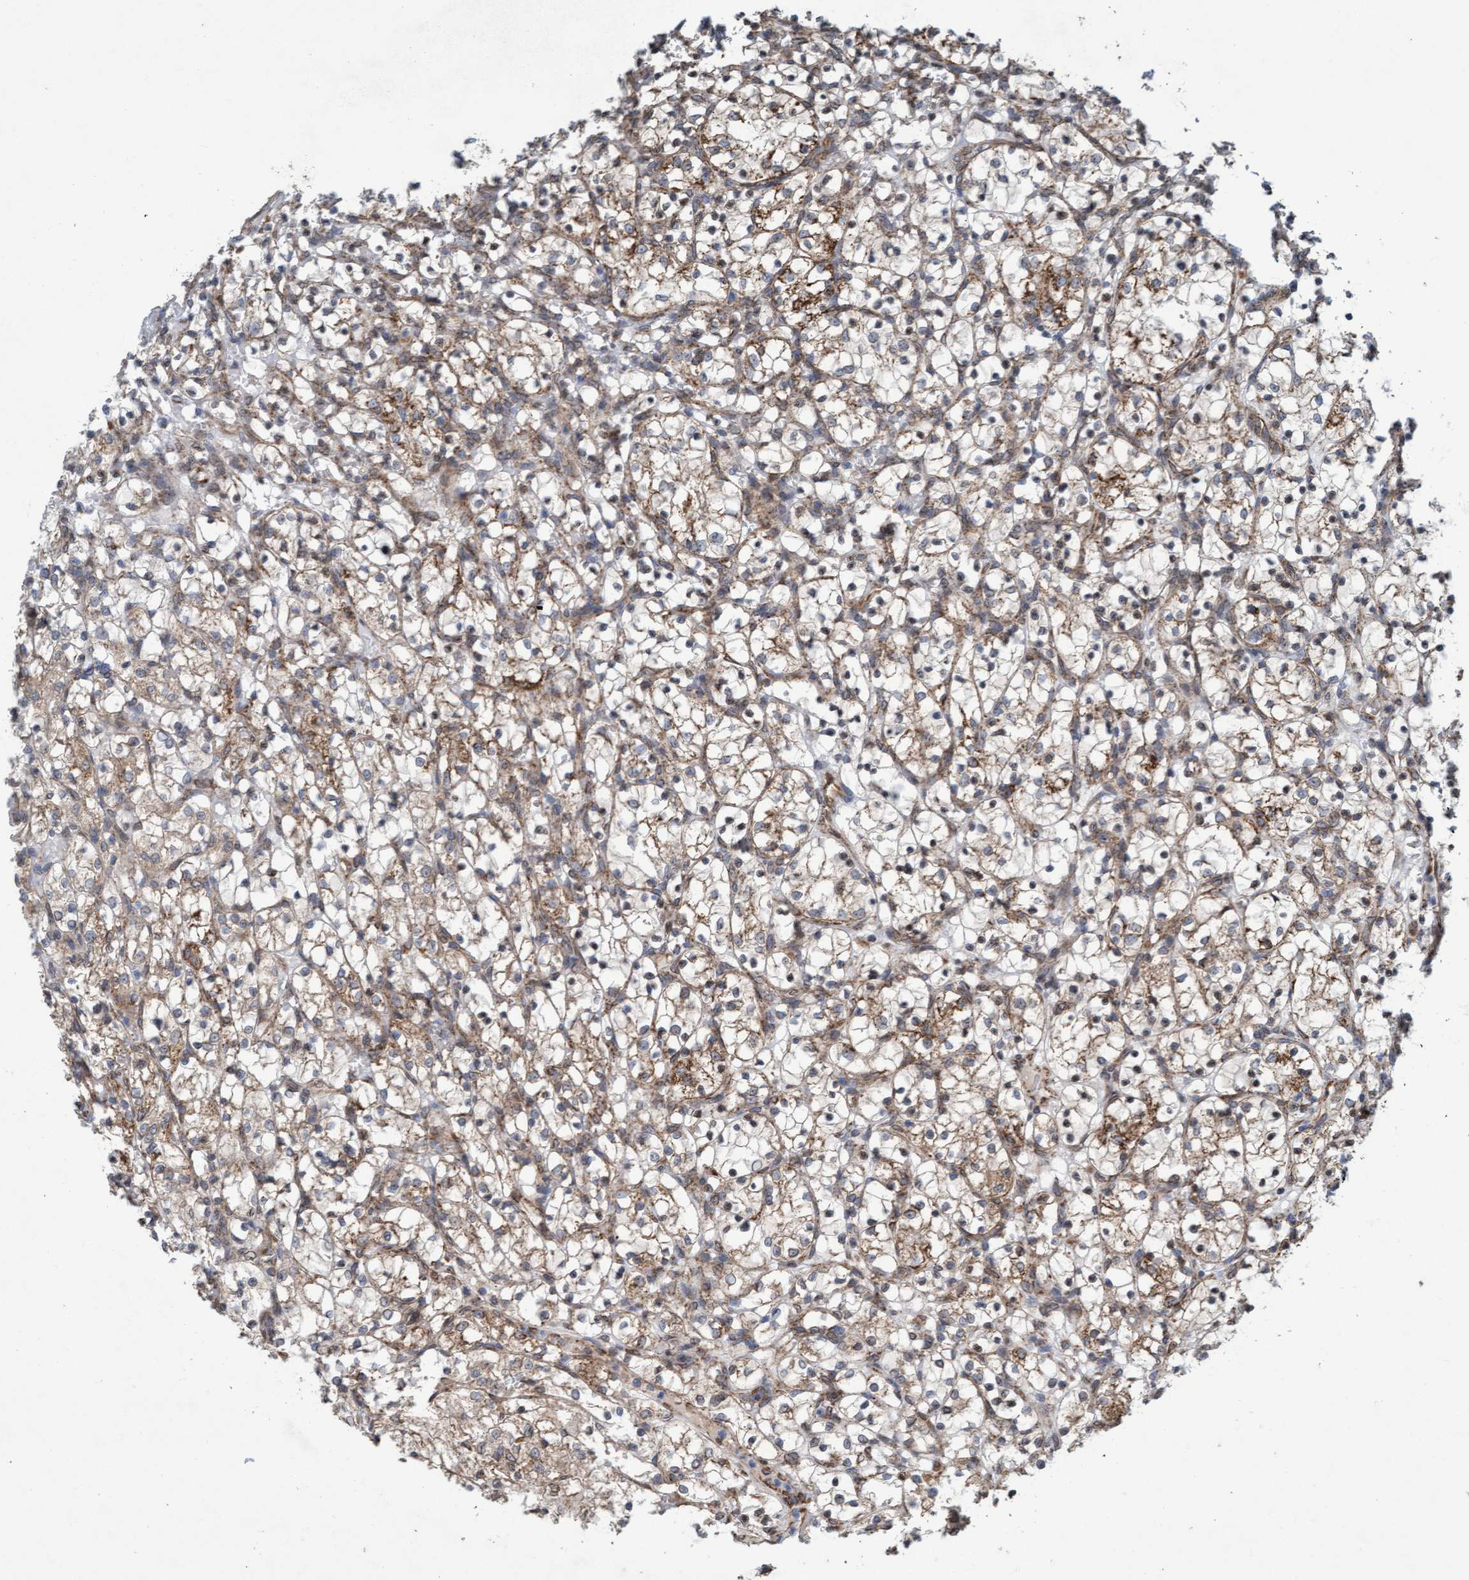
{"staining": {"intensity": "moderate", "quantity": ">75%", "location": "cytoplasmic/membranous"}, "tissue": "renal cancer", "cell_type": "Tumor cells", "image_type": "cancer", "snomed": [{"axis": "morphology", "description": "Adenocarcinoma, NOS"}, {"axis": "topography", "description": "Kidney"}], "caption": "Human renal cancer stained with a brown dye demonstrates moderate cytoplasmic/membranous positive expression in about >75% of tumor cells.", "gene": "MRPS23", "patient": {"sex": "female", "age": 69}}